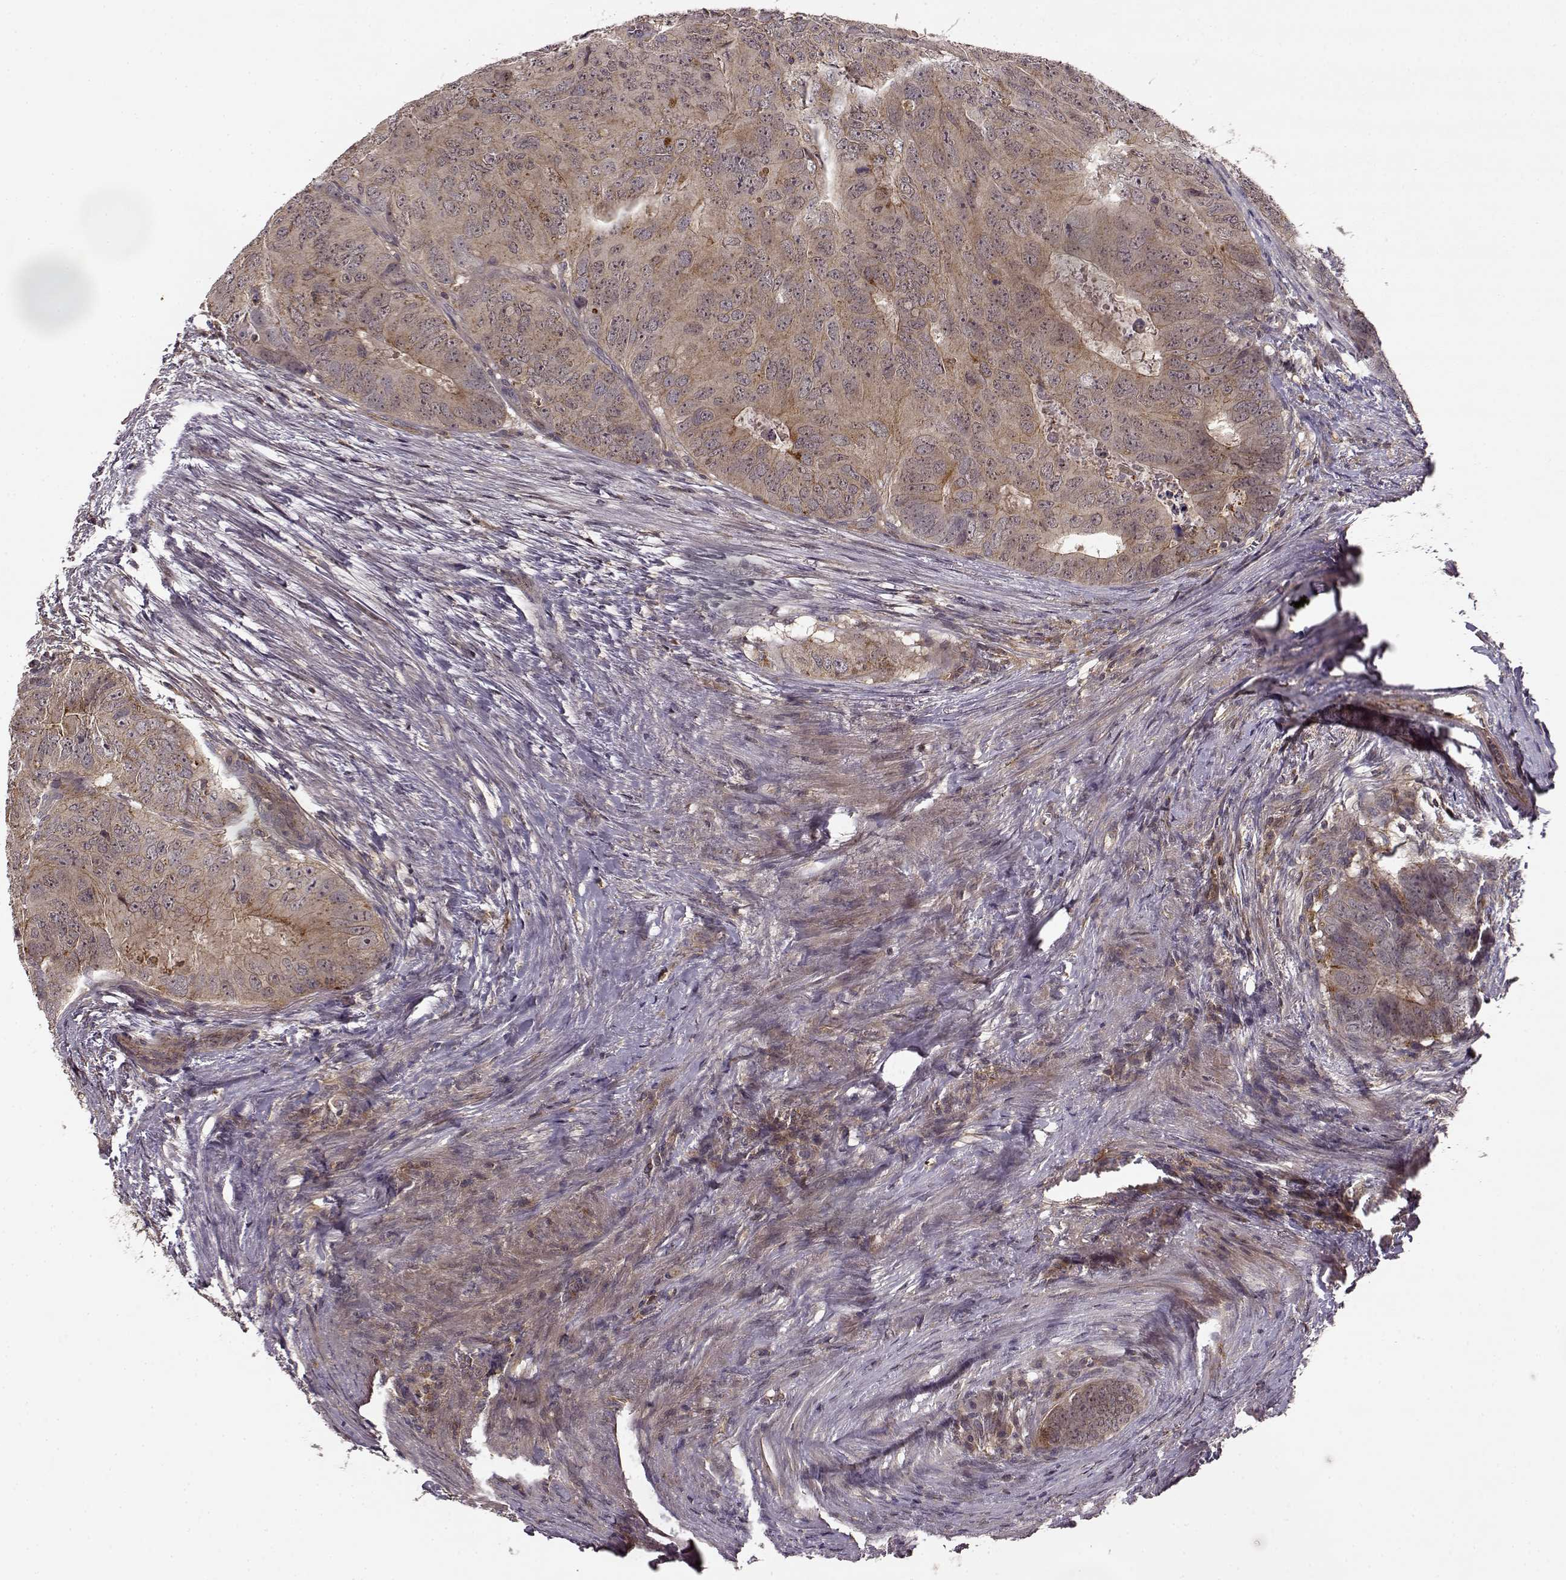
{"staining": {"intensity": "weak", "quantity": ">75%", "location": "cytoplasmic/membranous"}, "tissue": "colorectal cancer", "cell_type": "Tumor cells", "image_type": "cancer", "snomed": [{"axis": "morphology", "description": "Adenocarcinoma, NOS"}, {"axis": "topography", "description": "Colon"}], "caption": "An IHC image of neoplastic tissue is shown. Protein staining in brown highlights weak cytoplasmic/membranous positivity in colorectal cancer (adenocarcinoma) within tumor cells.", "gene": "IFRD2", "patient": {"sex": "male", "age": 79}}